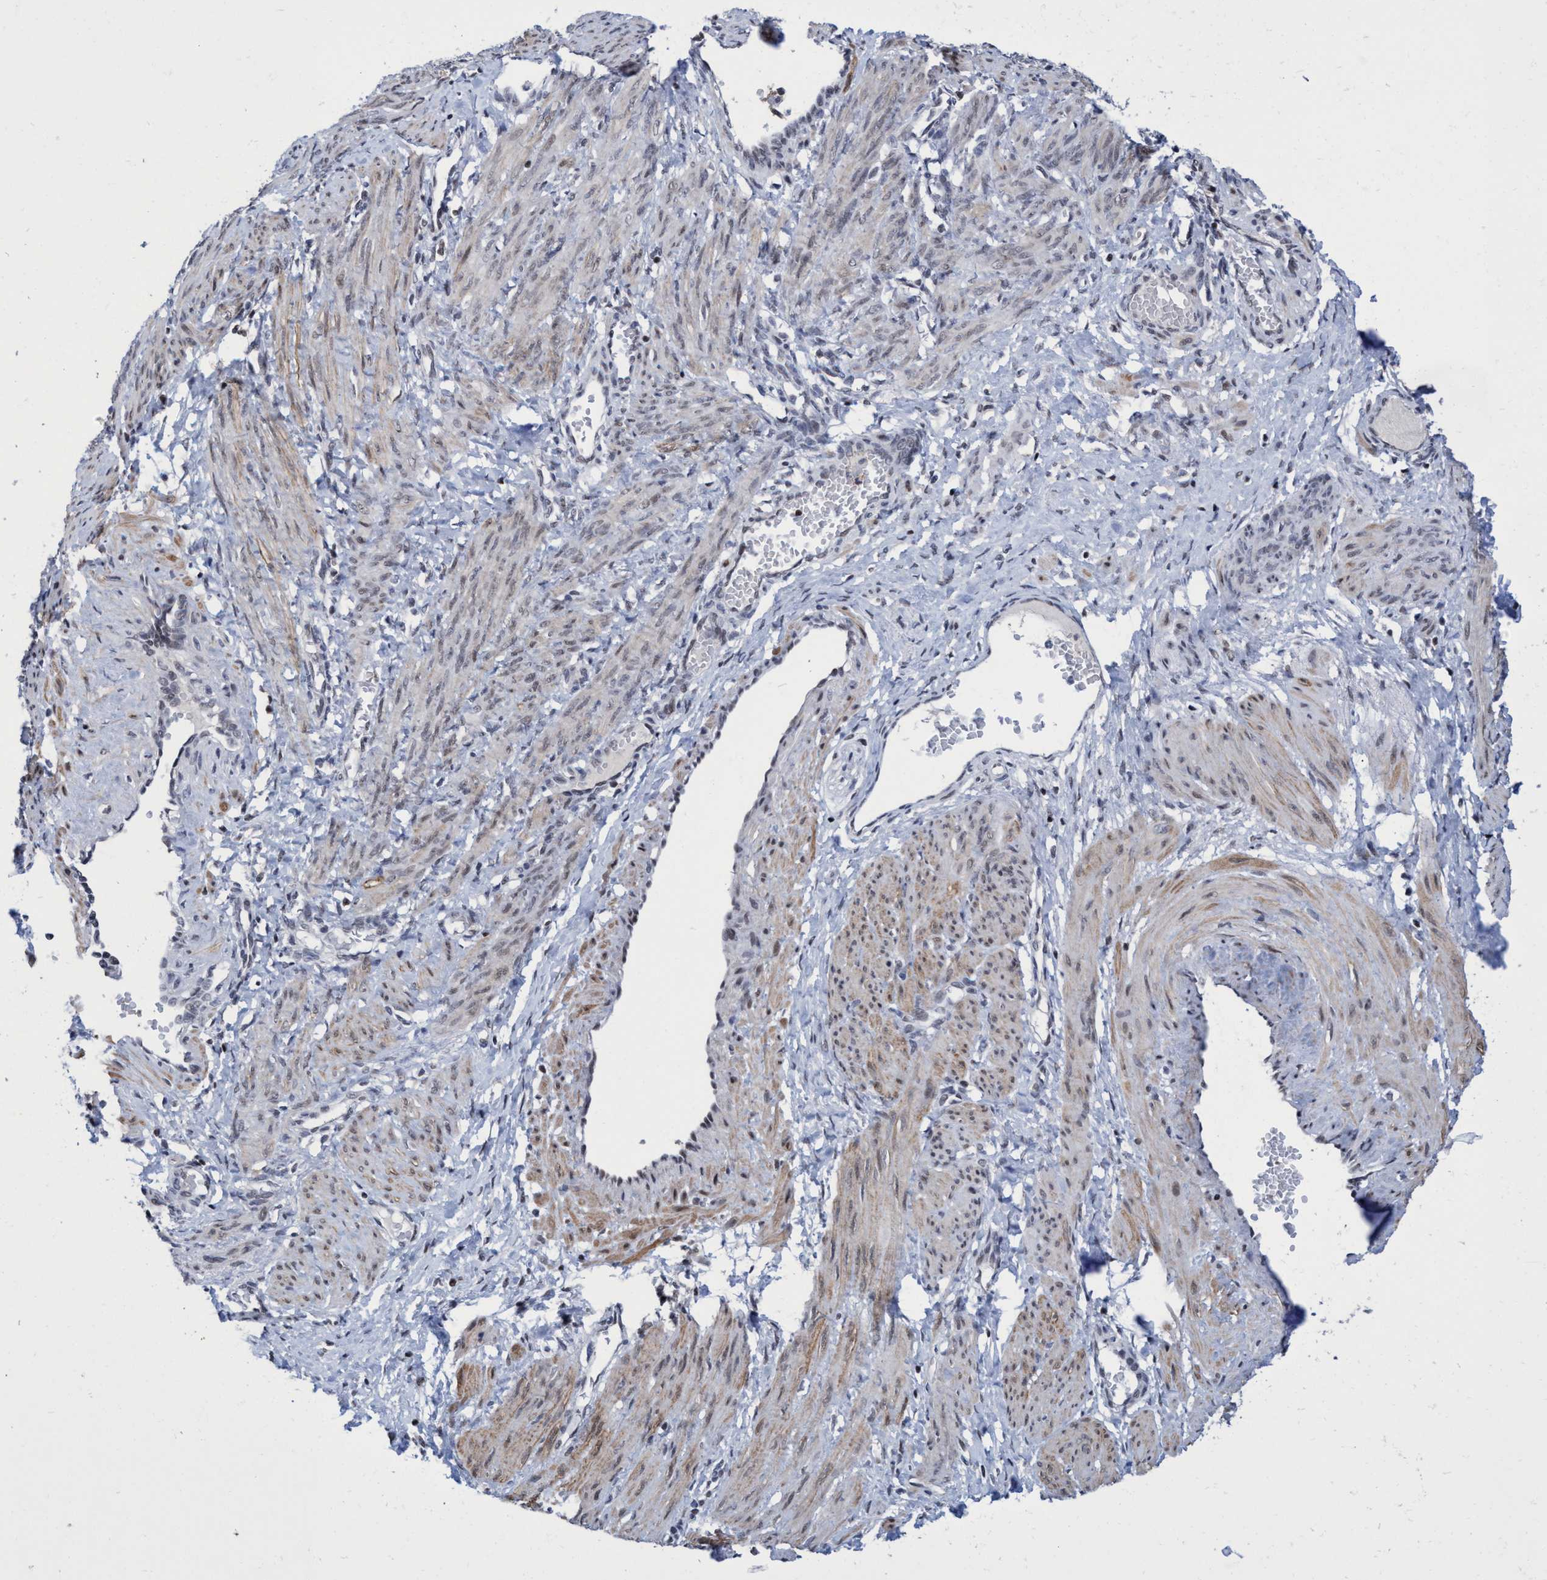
{"staining": {"intensity": "weak", "quantity": "25%-75%", "location": "cytoplasmic/membranous"}, "tissue": "smooth muscle", "cell_type": "Smooth muscle cells", "image_type": "normal", "snomed": [{"axis": "morphology", "description": "Normal tissue, NOS"}, {"axis": "topography", "description": "Endometrium"}], "caption": "Immunohistochemical staining of normal smooth muscle displays weak cytoplasmic/membranous protein staining in approximately 25%-75% of smooth muscle cells.", "gene": "C9orf78", "patient": {"sex": "female", "age": 33}}